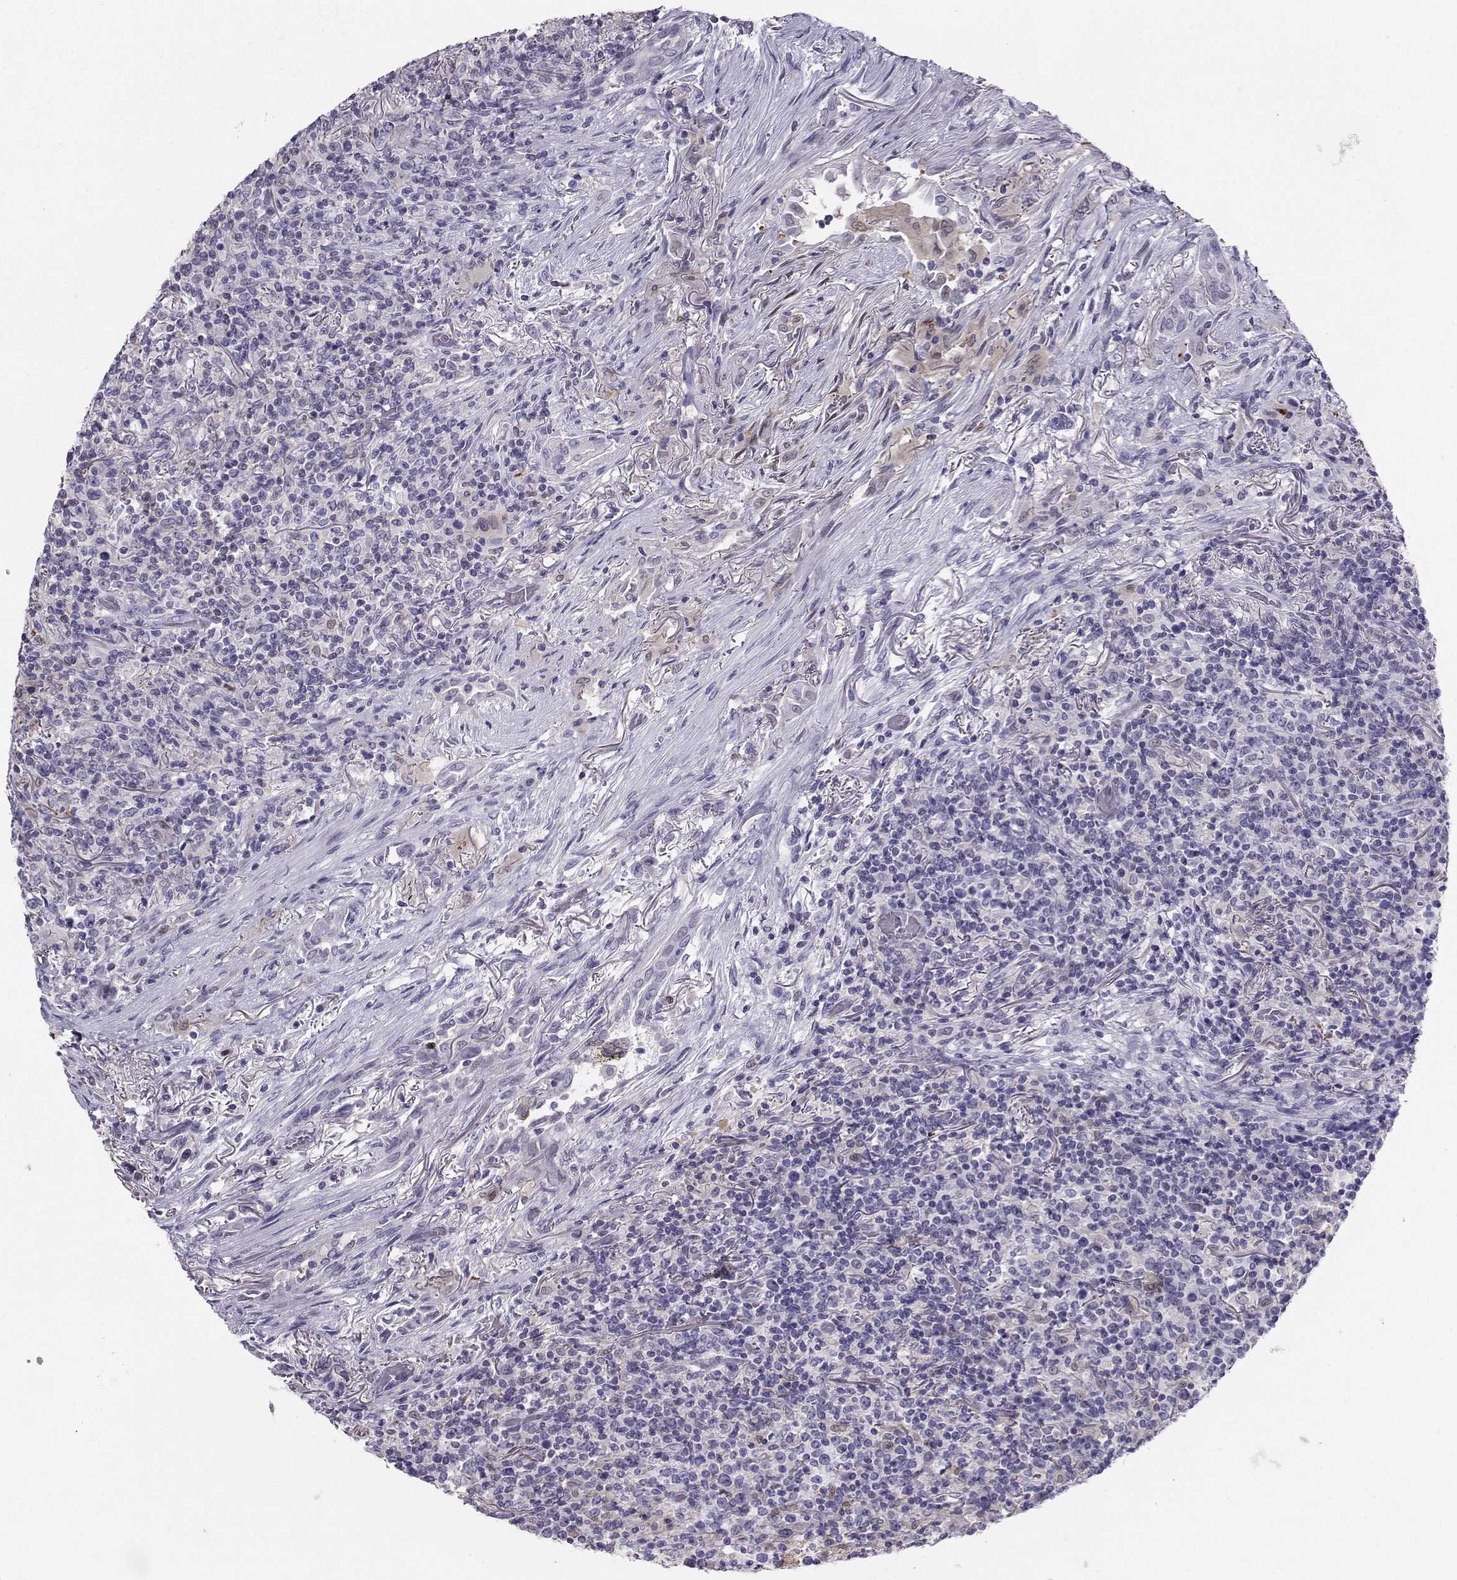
{"staining": {"intensity": "weak", "quantity": "<25%", "location": "nuclear"}, "tissue": "lymphoma", "cell_type": "Tumor cells", "image_type": "cancer", "snomed": [{"axis": "morphology", "description": "Malignant lymphoma, non-Hodgkin's type, High grade"}, {"axis": "topography", "description": "Lung"}], "caption": "Human high-grade malignant lymphoma, non-Hodgkin's type stained for a protein using immunohistochemistry displays no staining in tumor cells.", "gene": "PGK1", "patient": {"sex": "male", "age": 79}}